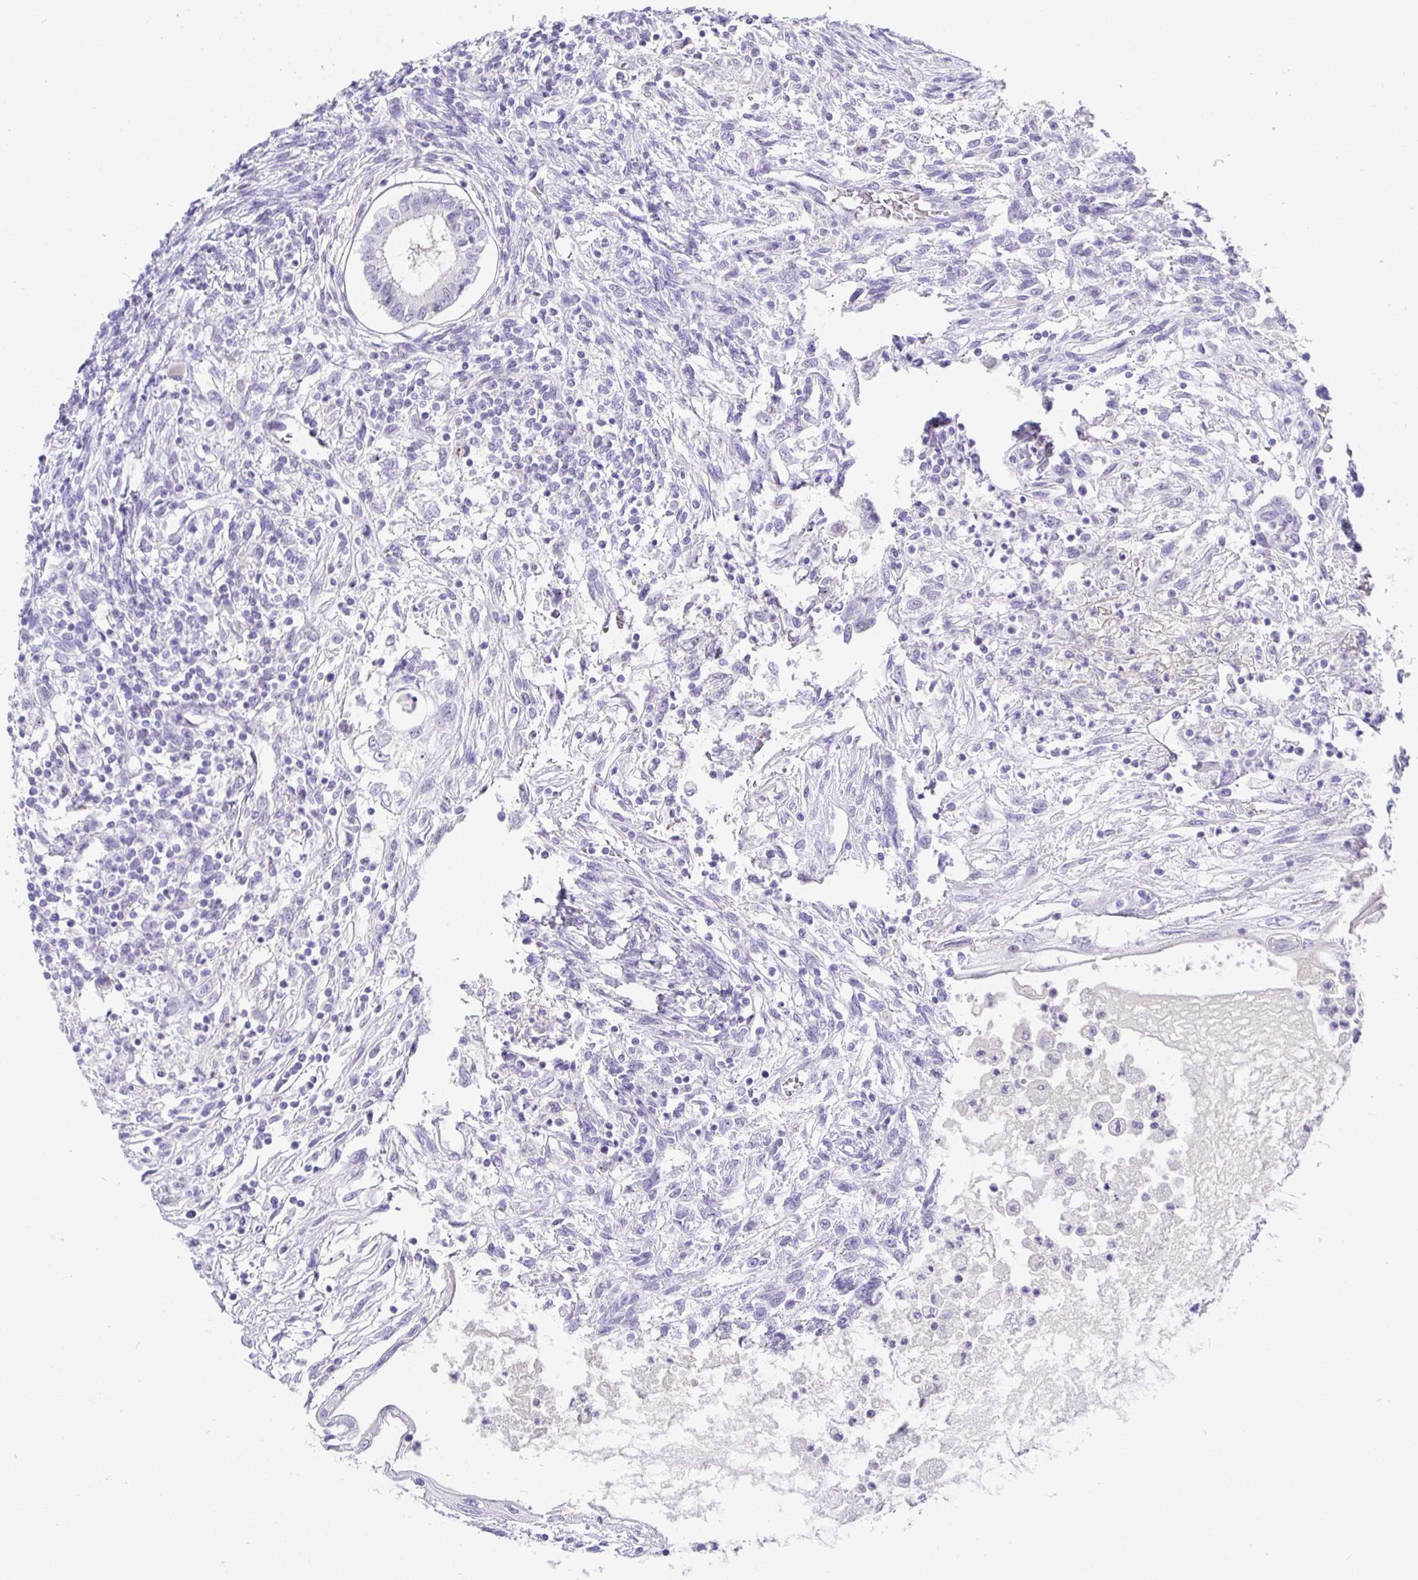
{"staining": {"intensity": "negative", "quantity": "none", "location": "none"}, "tissue": "testis cancer", "cell_type": "Tumor cells", "image_type": "cancer", "snomed": [{"axis": "morphology", "description": "Carcinoma, Embryonal, NOS"}, {"axis": "topography", "description": "Testis"}], "caption": "High magnification brightfield microscopy of testis cancer (embryonal carcinoma) stained with DAB (brown) and counterstained with hematoxylin (blue): tumor cells show no significant expression. Brightfield microscopy of immunohistochemistry (IHC) stained with DAB (3,3'-diaminobenzidine) (brown) and hematoxylin (blue), captured at high magnification.", "gene": "TMEM241", "patient": {"sex": "male", "age": 37}}